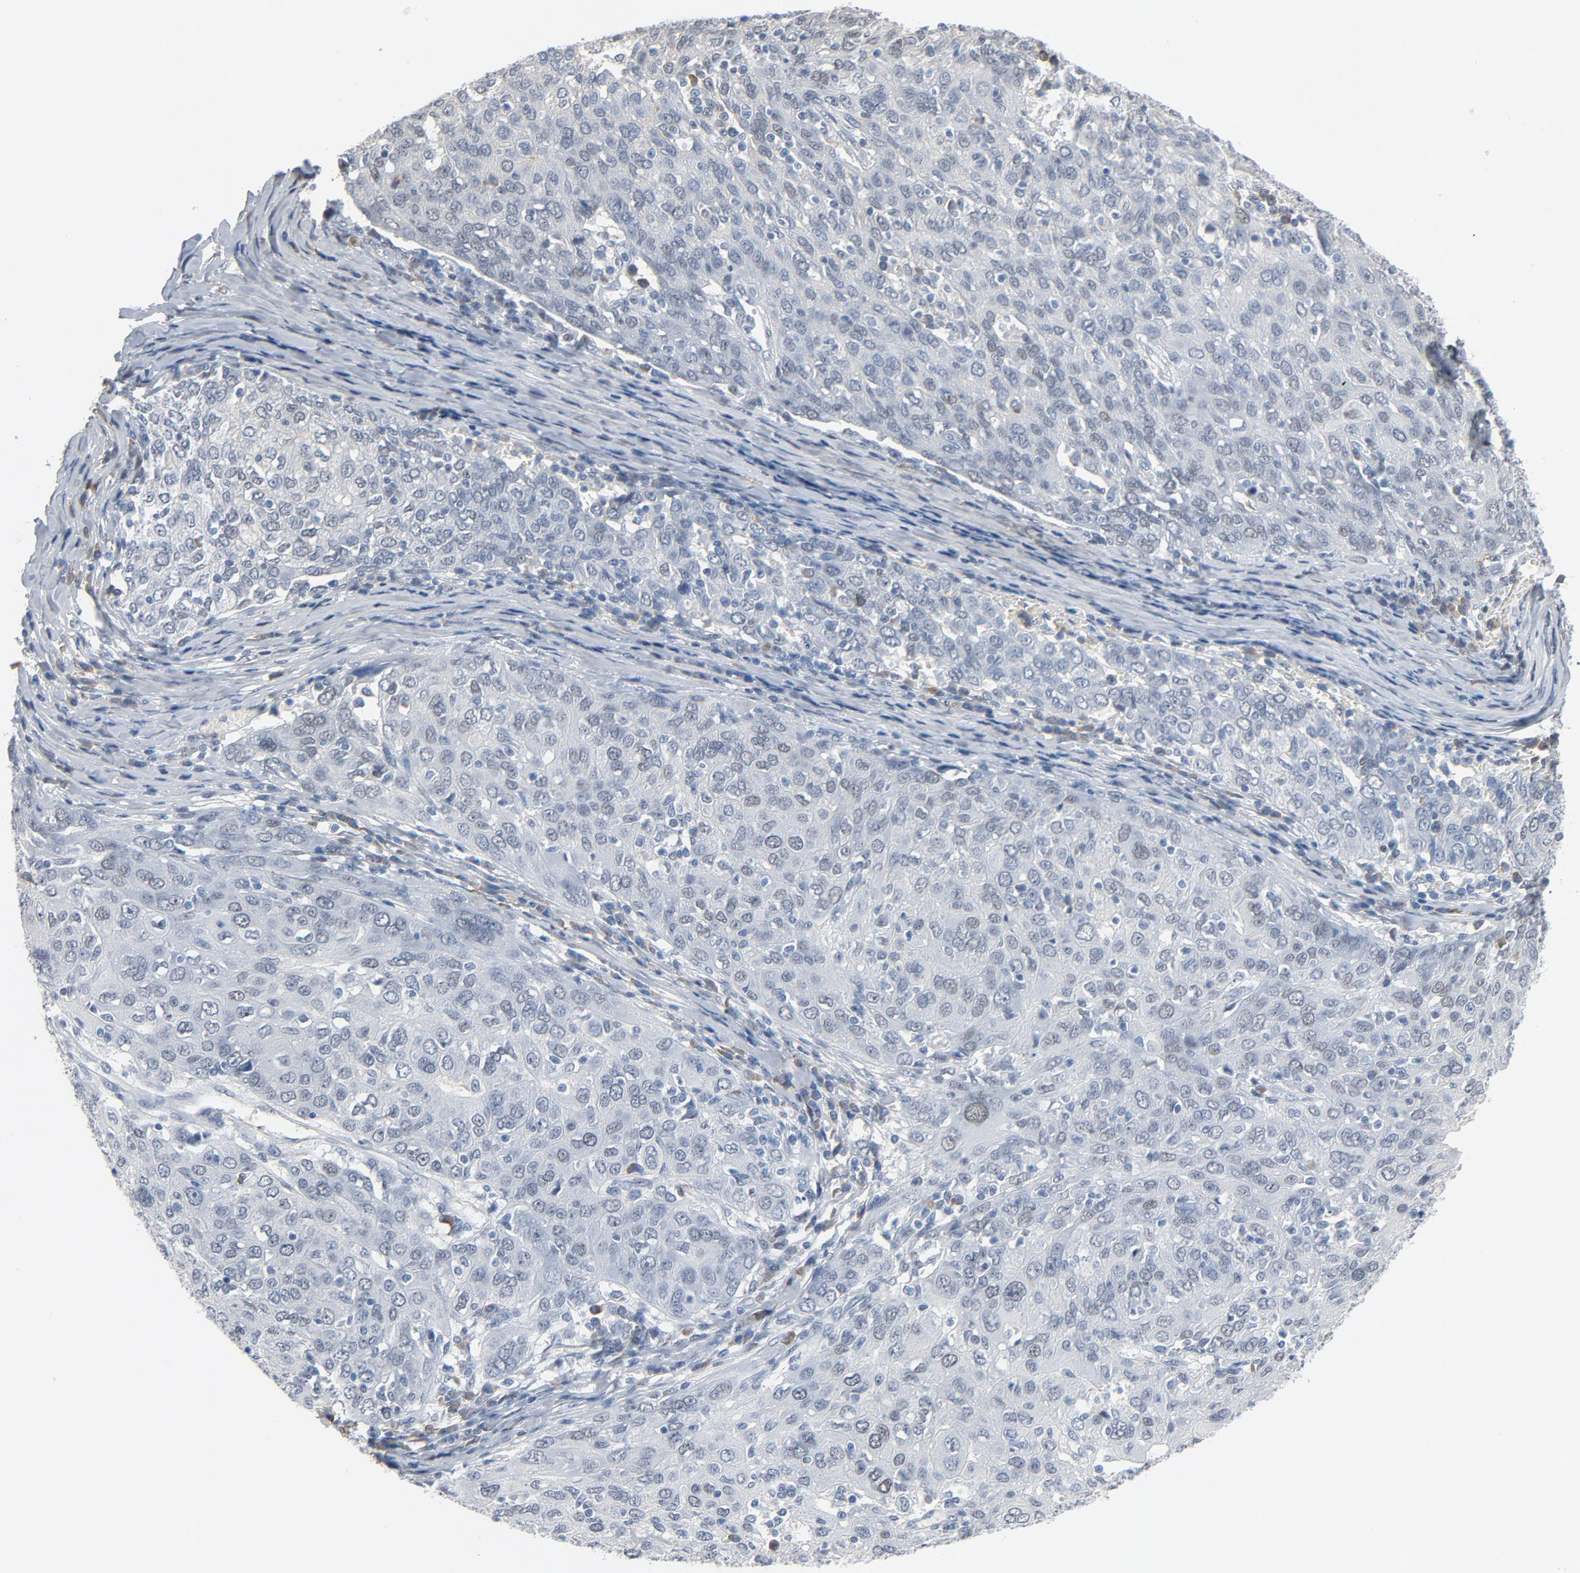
{"staining": {"intensity": "negative", "quantity": "none", "location": "none"}, "tissue": "ovarian cancer", "cell_type": "Tumor cells", "image_type": "cancer", "snomed": [{"axis": "morphology", "description": "Carcinoma, endometroid"}, {"axis": "topography", "description": "Ovary"}], "caption": "A high-resolution micrograph shows immunohistochemistry (IHC) staining of ovarian cancer, which displays no significant expression in tumor cells.", "gene": "FOXP1", "patient": {"sex": "female", "age": 50}}